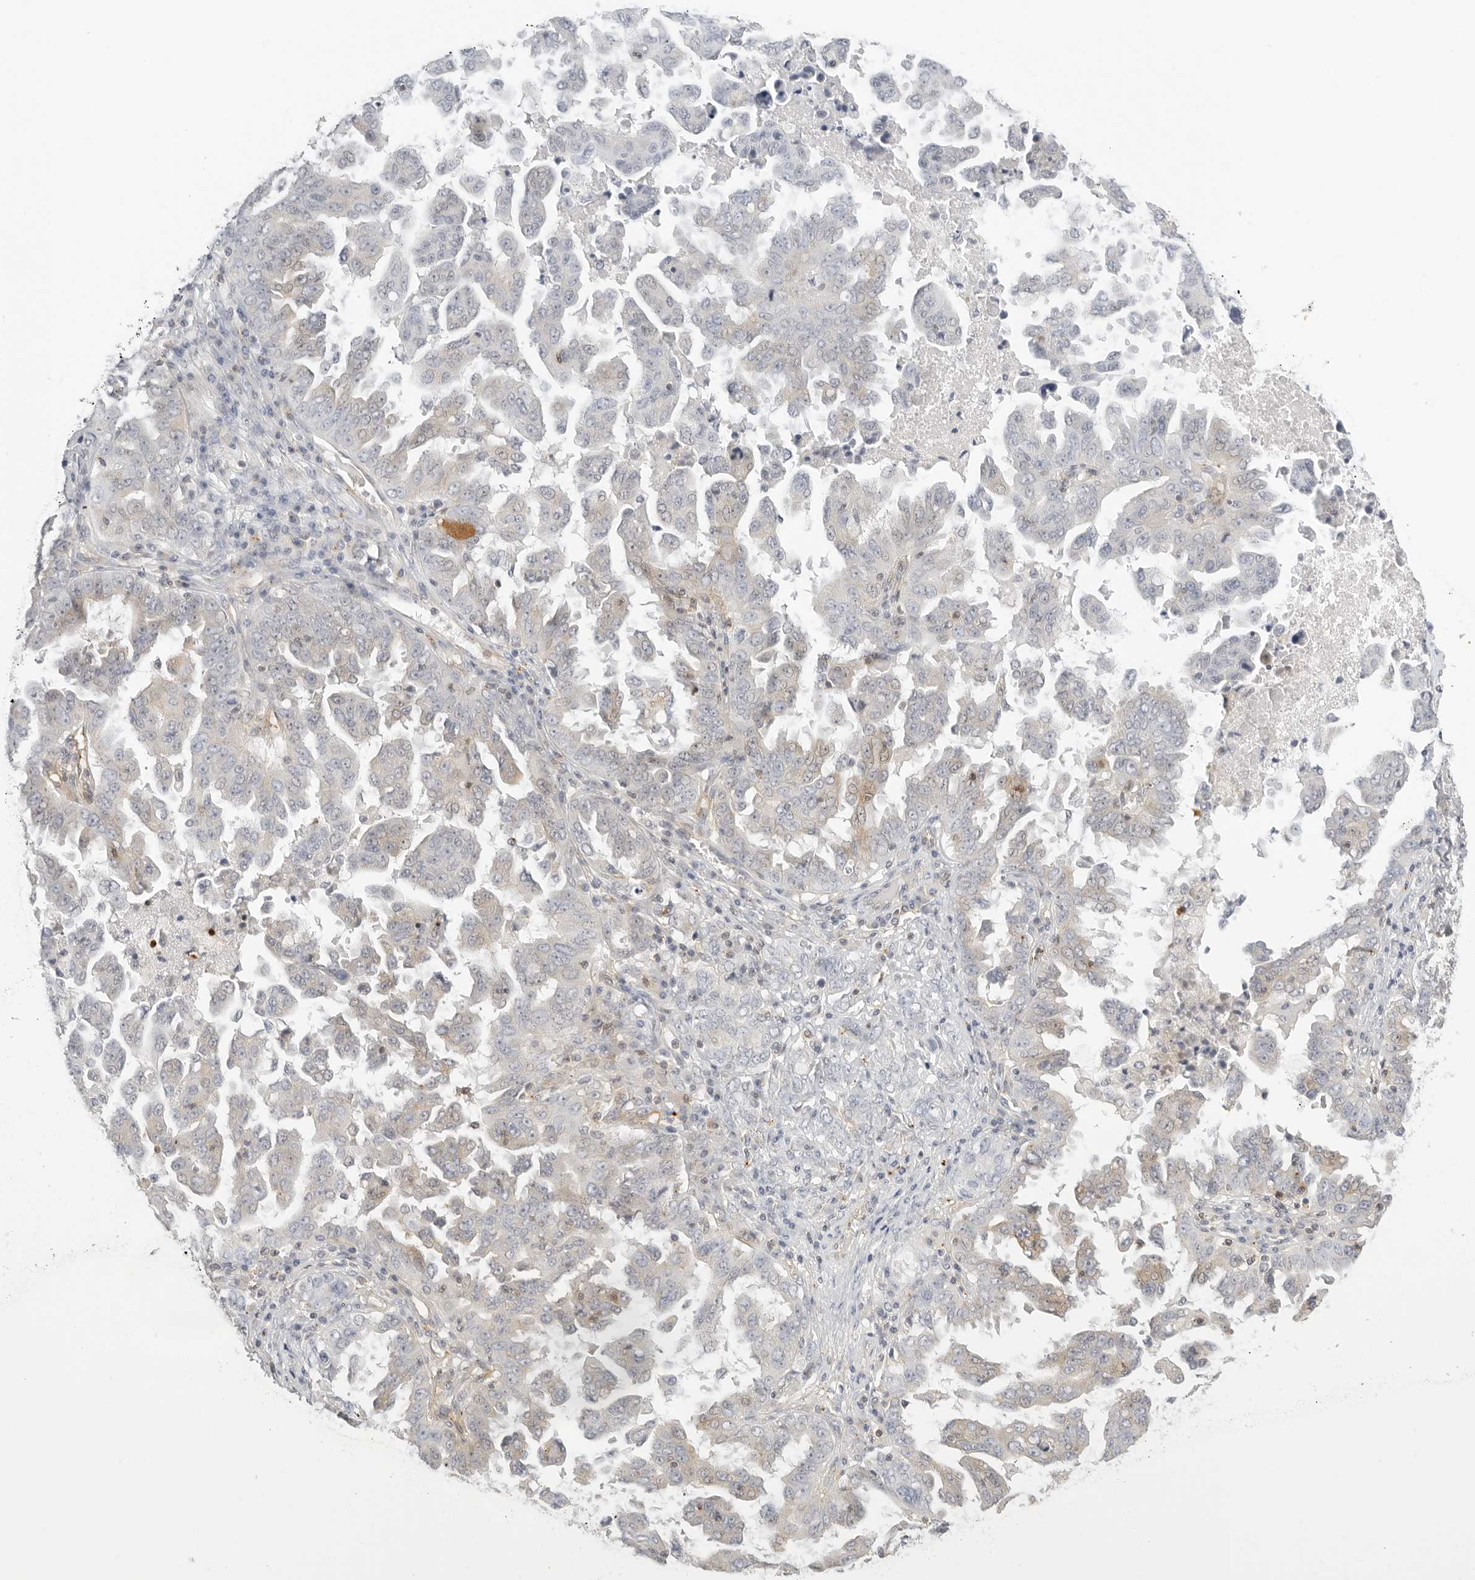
{"staining": {"intensity": "negative", "quantity": "none", "location": "none"}, "tissue": "ovarian cancer", "cell_type": "Tumor cells", "image_type": "cancer", "snomed": [{"axis": "morphology", "description": "Carcinoma, endometroid"}, {"axis": "topography", "description": "Ovary"}], "caption": "Immunohistochemistry micrograph of ovarian cancer stained for a protein (brown), which demonstrates no positivity in tumor cells.", "gene": "OSCP1", "patient": {"sex": "female", "age": 62}}